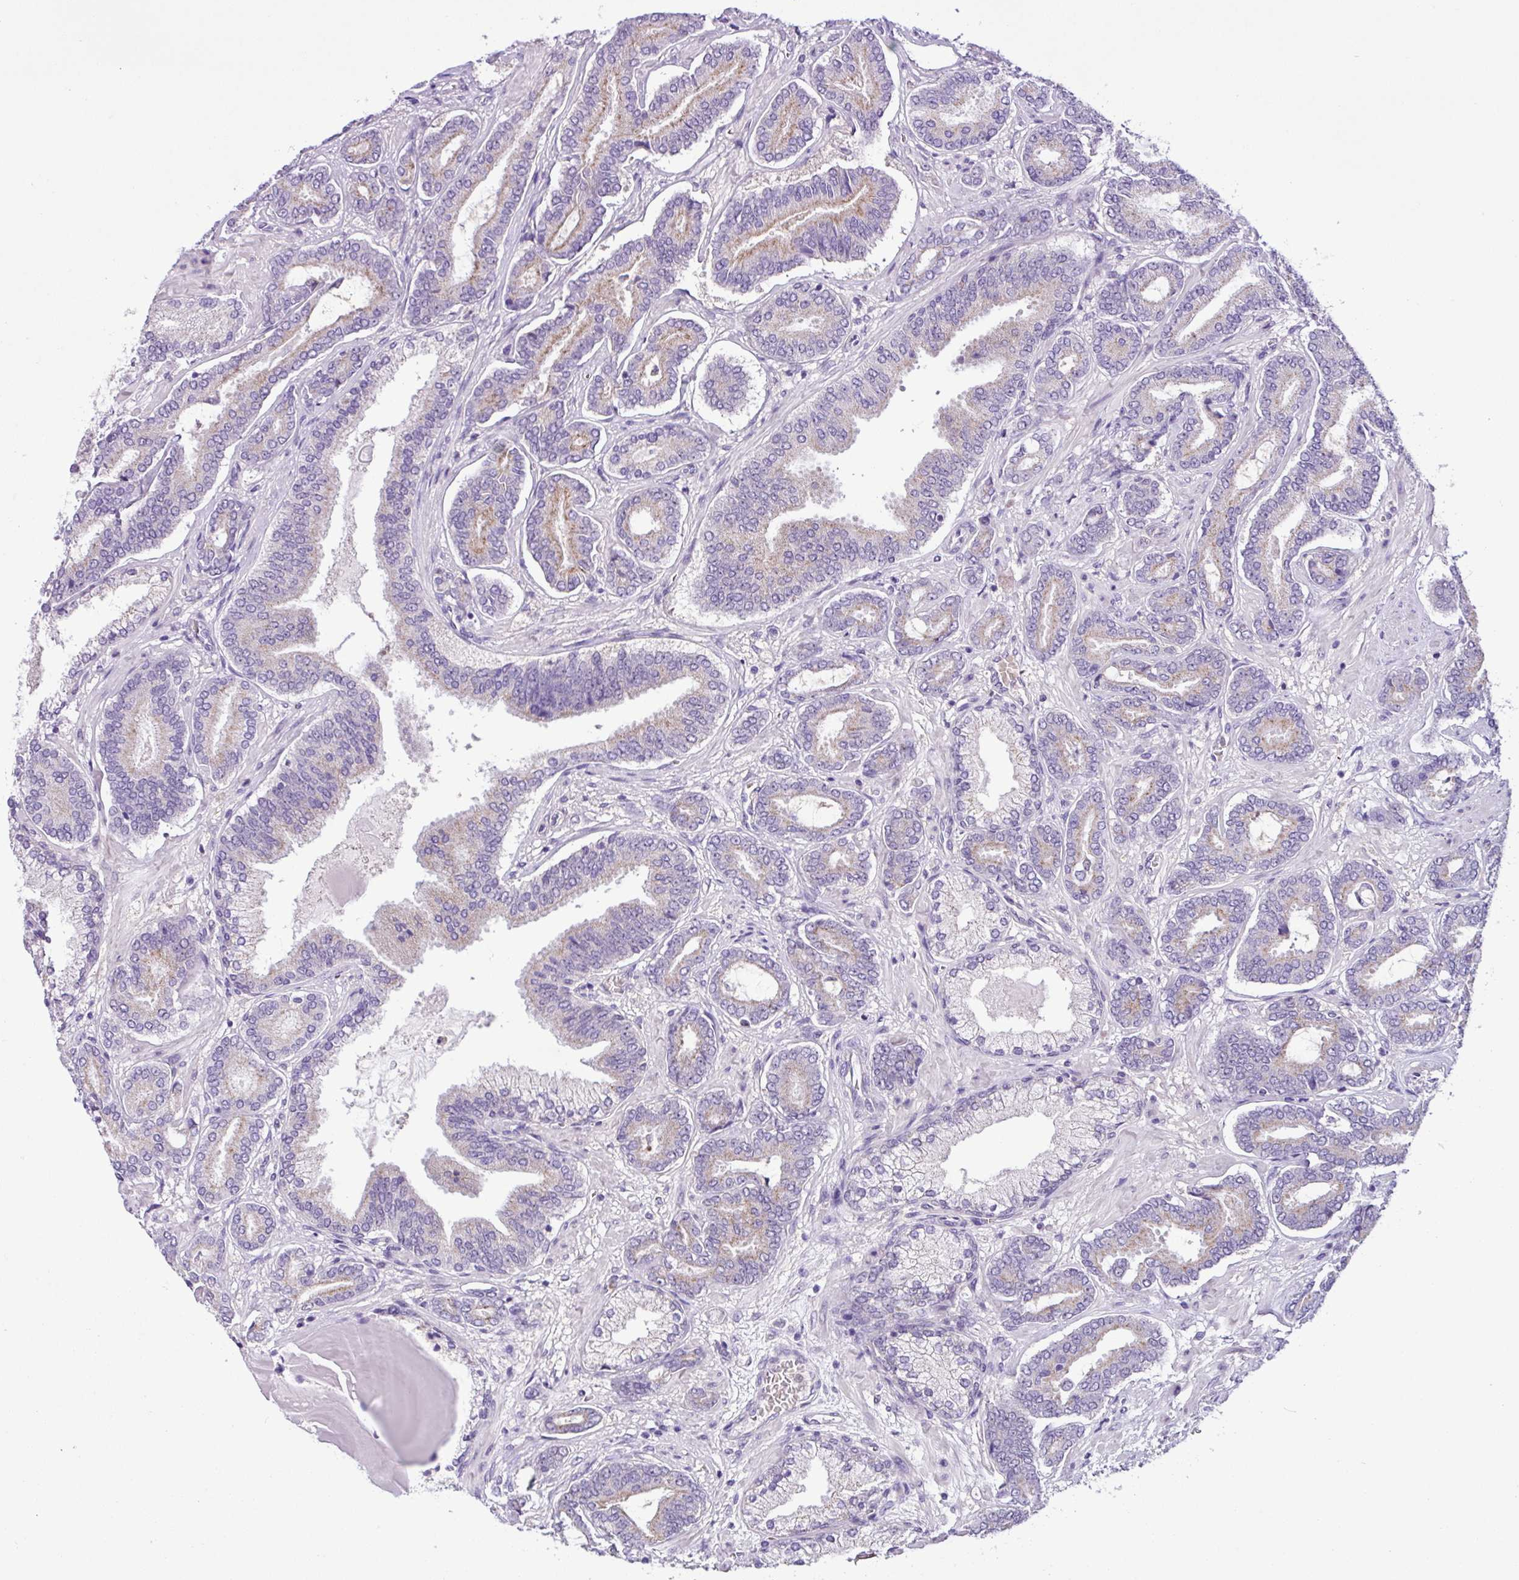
{"staining": {"intensity": "weak", "quantity": "25%-75%", "location": "cytoplasmic/membranous"}, "tissue": "prostate cancer", "cell_type": "Tumor cells", "image_type": "cancer", "snomed": [{"axis": "morphology", "description": "Adenocarcinoma, Low grade"}, {"axis": "topography", "description": "Prostate and seminal vesicle, NOS"}], "caption": "Immunohistochemical staining of human prostate cancer (low-grade adenocarcinoma) shows low levels of weak cytoplasmic/membranous protein staining in approximately 25%-75% of tumor cells.", "gene": "TONSL", "patient": {"sex": "male", "age": 61}}